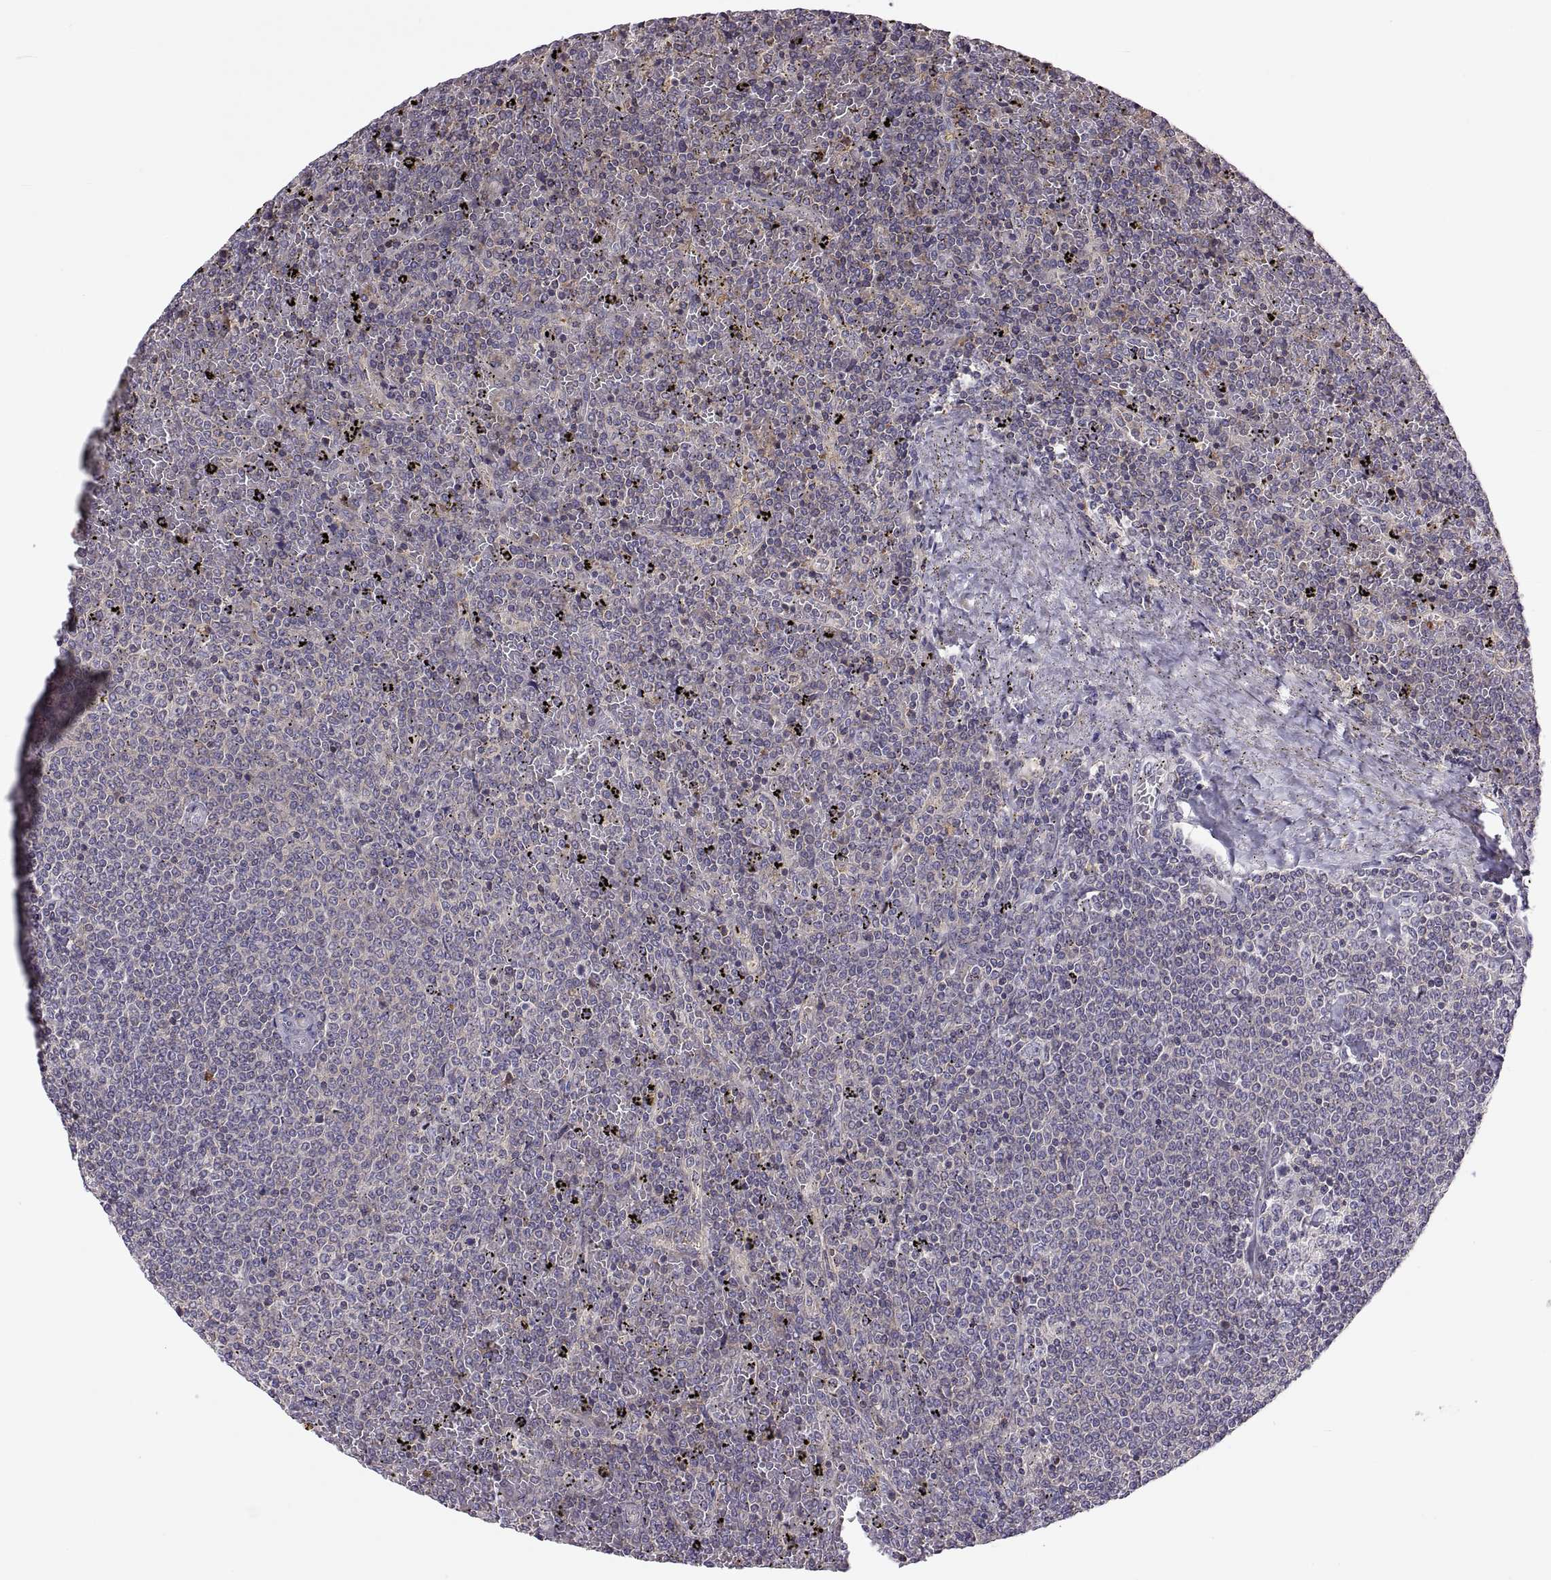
{"staining": {"intensity": "negative", "quantity": "none", "location": "none"}, "tissue": "lymphoma", "cell_type": "Tumor cells", "image_type": "cancer", "snomed": [{"axis": "morphology", "description": "Malignant lymphoma, non-Hodgkin's type, Low grade"}, {"axis": "topography", "description": "Spleen"}], "caption": "This is a photomicrograph of IHC staining of malignant lymphoma, non-Hodgkin's type (low-grade), which shows no positivity in tumor cells.", "gene": "SPATA32", "patient": {"sex": "female", "age": 77}}